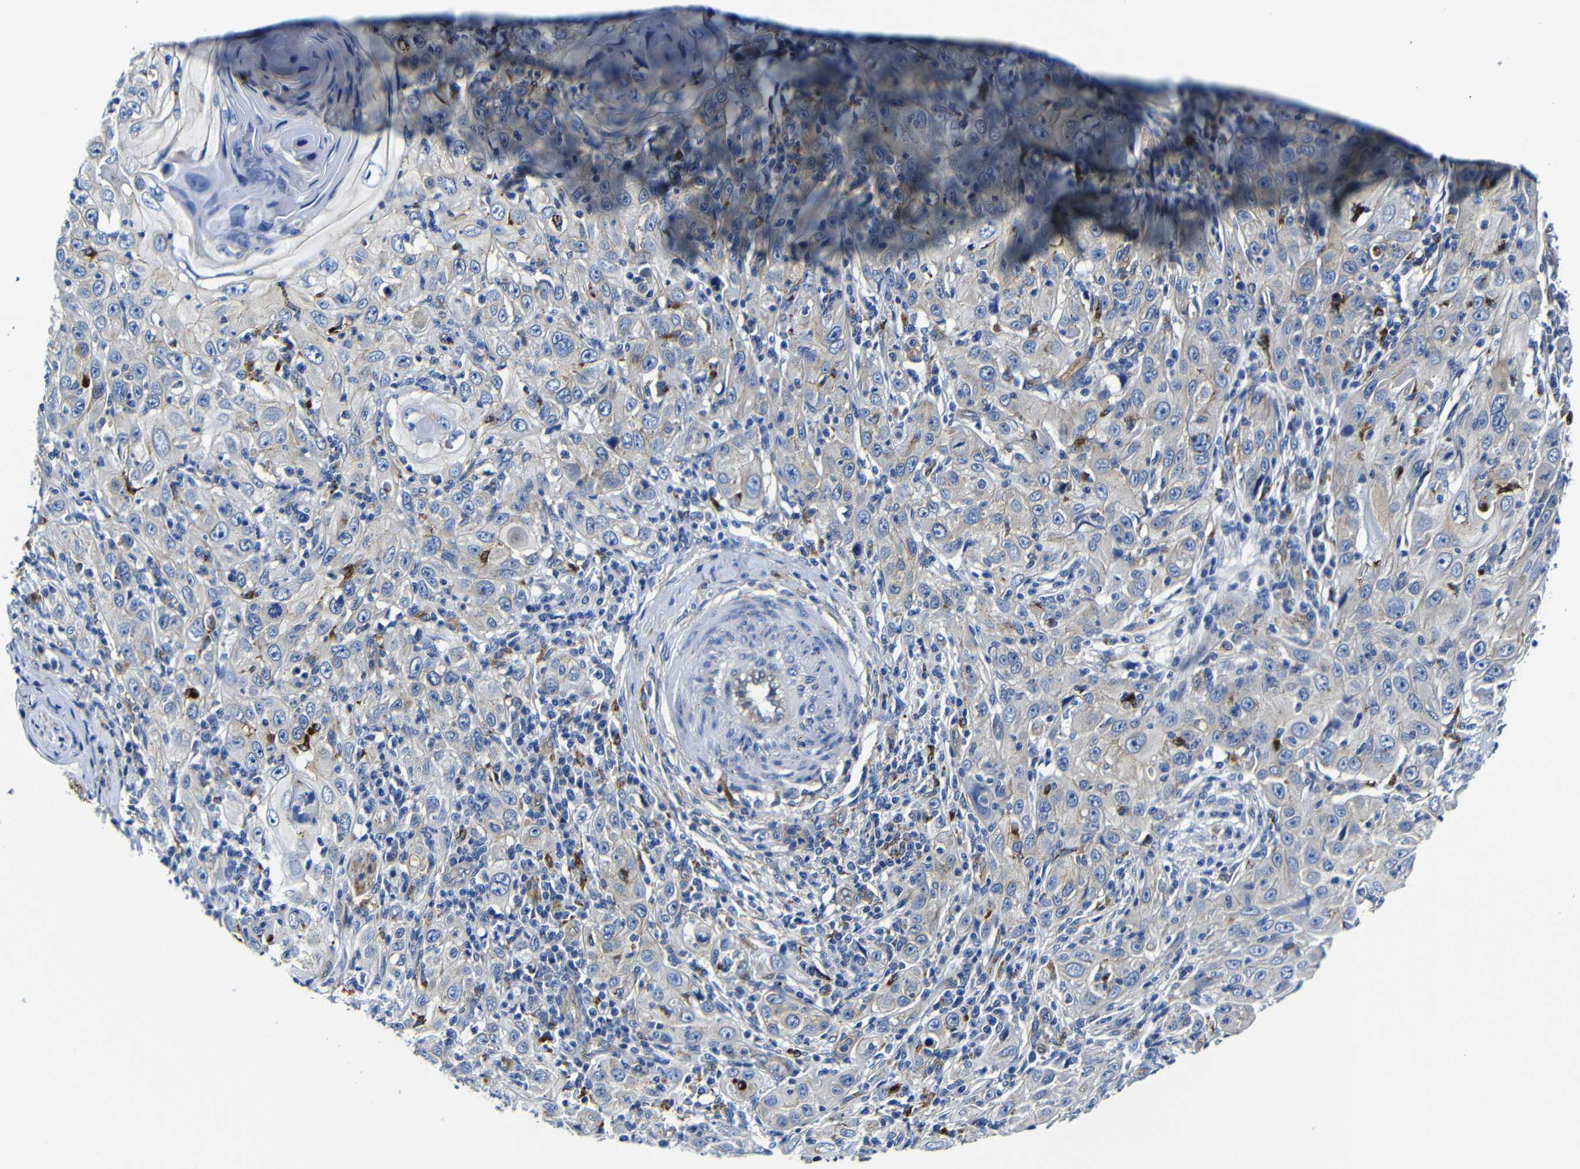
{"staining": {"intensity": "negative", "quantity": "none", "location": "none"}, "tissue": "skin cancer", "cell_type": "Tumor cells", "image_type": "cancer", "snomed": [{"axis": "morphology", "description": "Squamous cell carcinoma, NOS"}, {"axis": "topography", "description": "Skin"}], "caption": "A high-resolution histopathology image shows IHC staining of squamous cell carcinoma (skin), which reveals no significant expression in tumor cells.", "gene": "GIMAP2", "patient": {"sex": "female", "age": 88}}